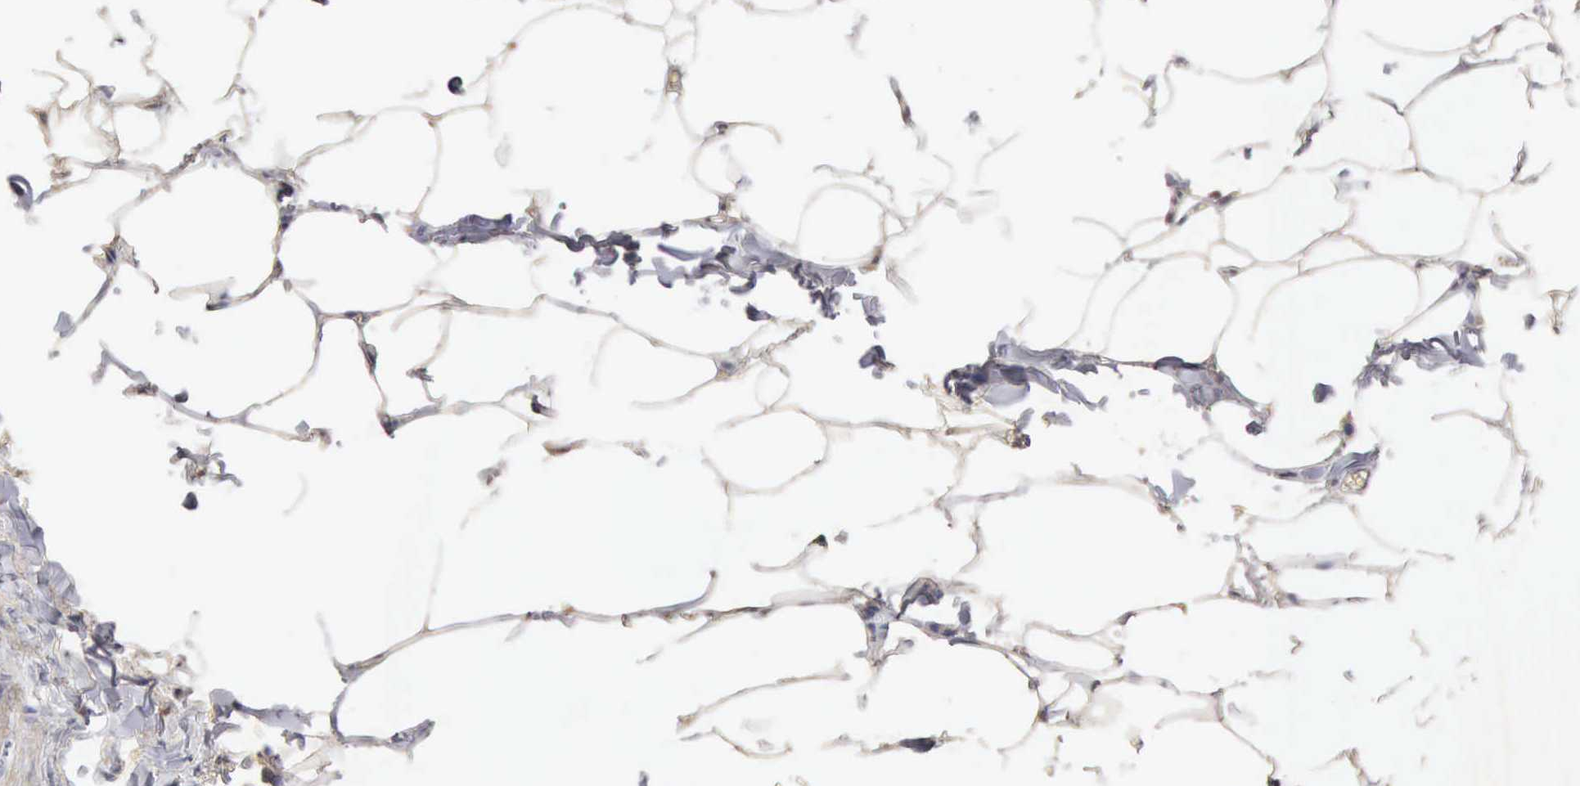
{"staining": {"intensity": "weak", "quantity": ">75%", "location": "cytoplasmic/membranous"}, "tissue": "adipose tissue", "cell_type": "Adipocytes", "image_type": "normal", "snomed": [{"axis": "morphology", "description": "Normal tissue, NOS"}, {"axis": "topography", "description": "Vascular tissue"}], "caption": "IHC staining of benign adipose tissue, which exhibits low levels of weak cytoplasmic/membranous staining in approximately >75% of adipocytes indicating weak cytoplasmic/membranous protein staining. The staining was performed using DAB (3,3'-diaminobenzidine) (brown) for protein detection and nuclei were counterstained in hematoxylin (blue).", "gene": "KRT6B", "patient": {"sex": "male", "age": 41}}